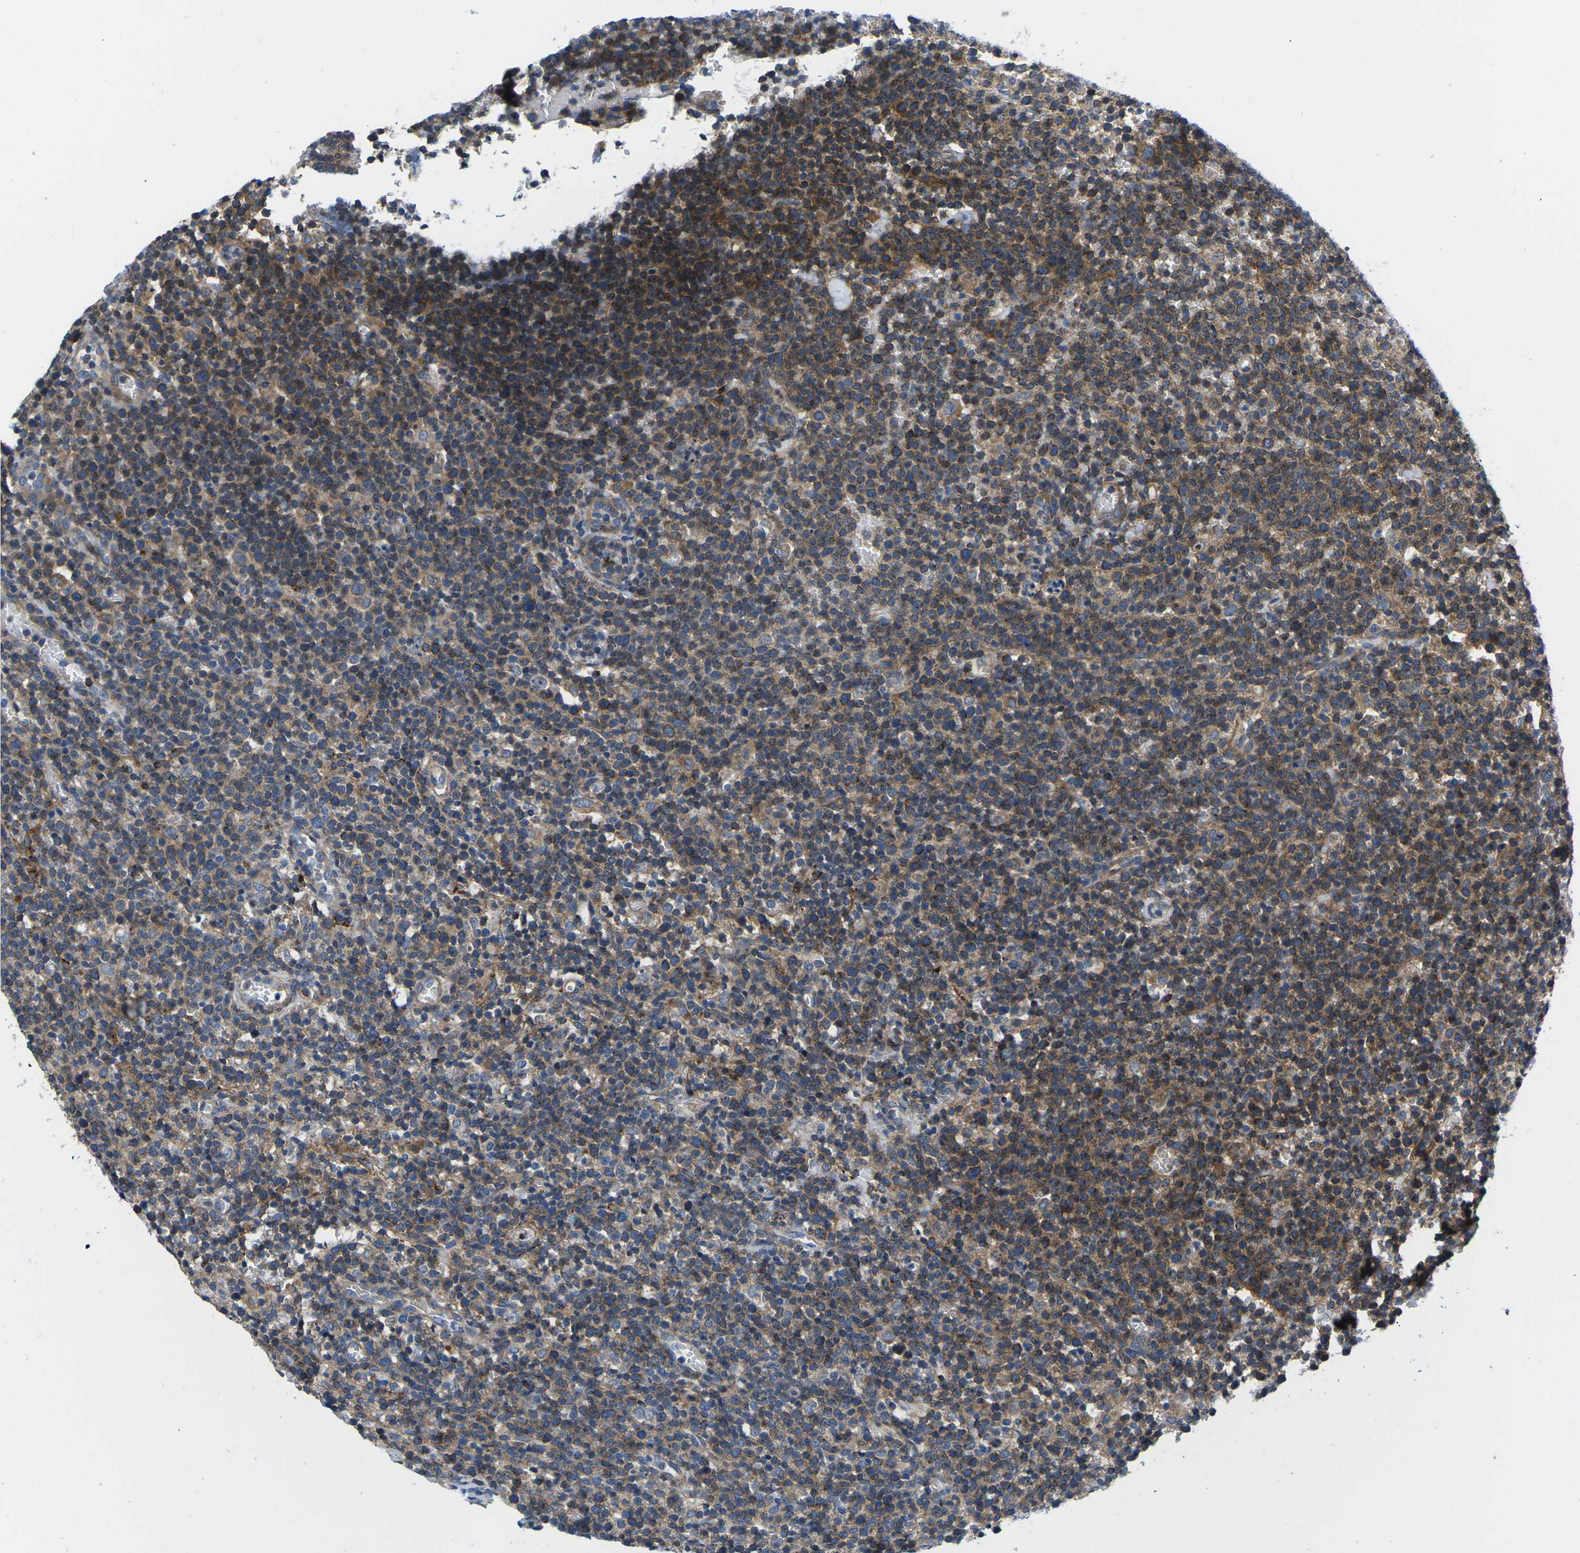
{"staining": {"intensity": "moderate", "quantity": "25%-75%", "location": "cytoplasmic/membranous"}, "tissue": "lymphoma", "cell_type": "Tumor cells", "image_type": "cancer", "snomed": [{"axis": "morphology", "description": "Malignant lymphoma, non-Hodgkin's type, High grade"}, {"axis": "topography", "description": "Lymph node"}], "caption": "A micrograph of human lymphoma stained for a protein reveals moderate cytoplasmic/membranous brown staining in tumor cells.", "gene": "DLG1", "patient": {"sex": "male", "age": 61}}